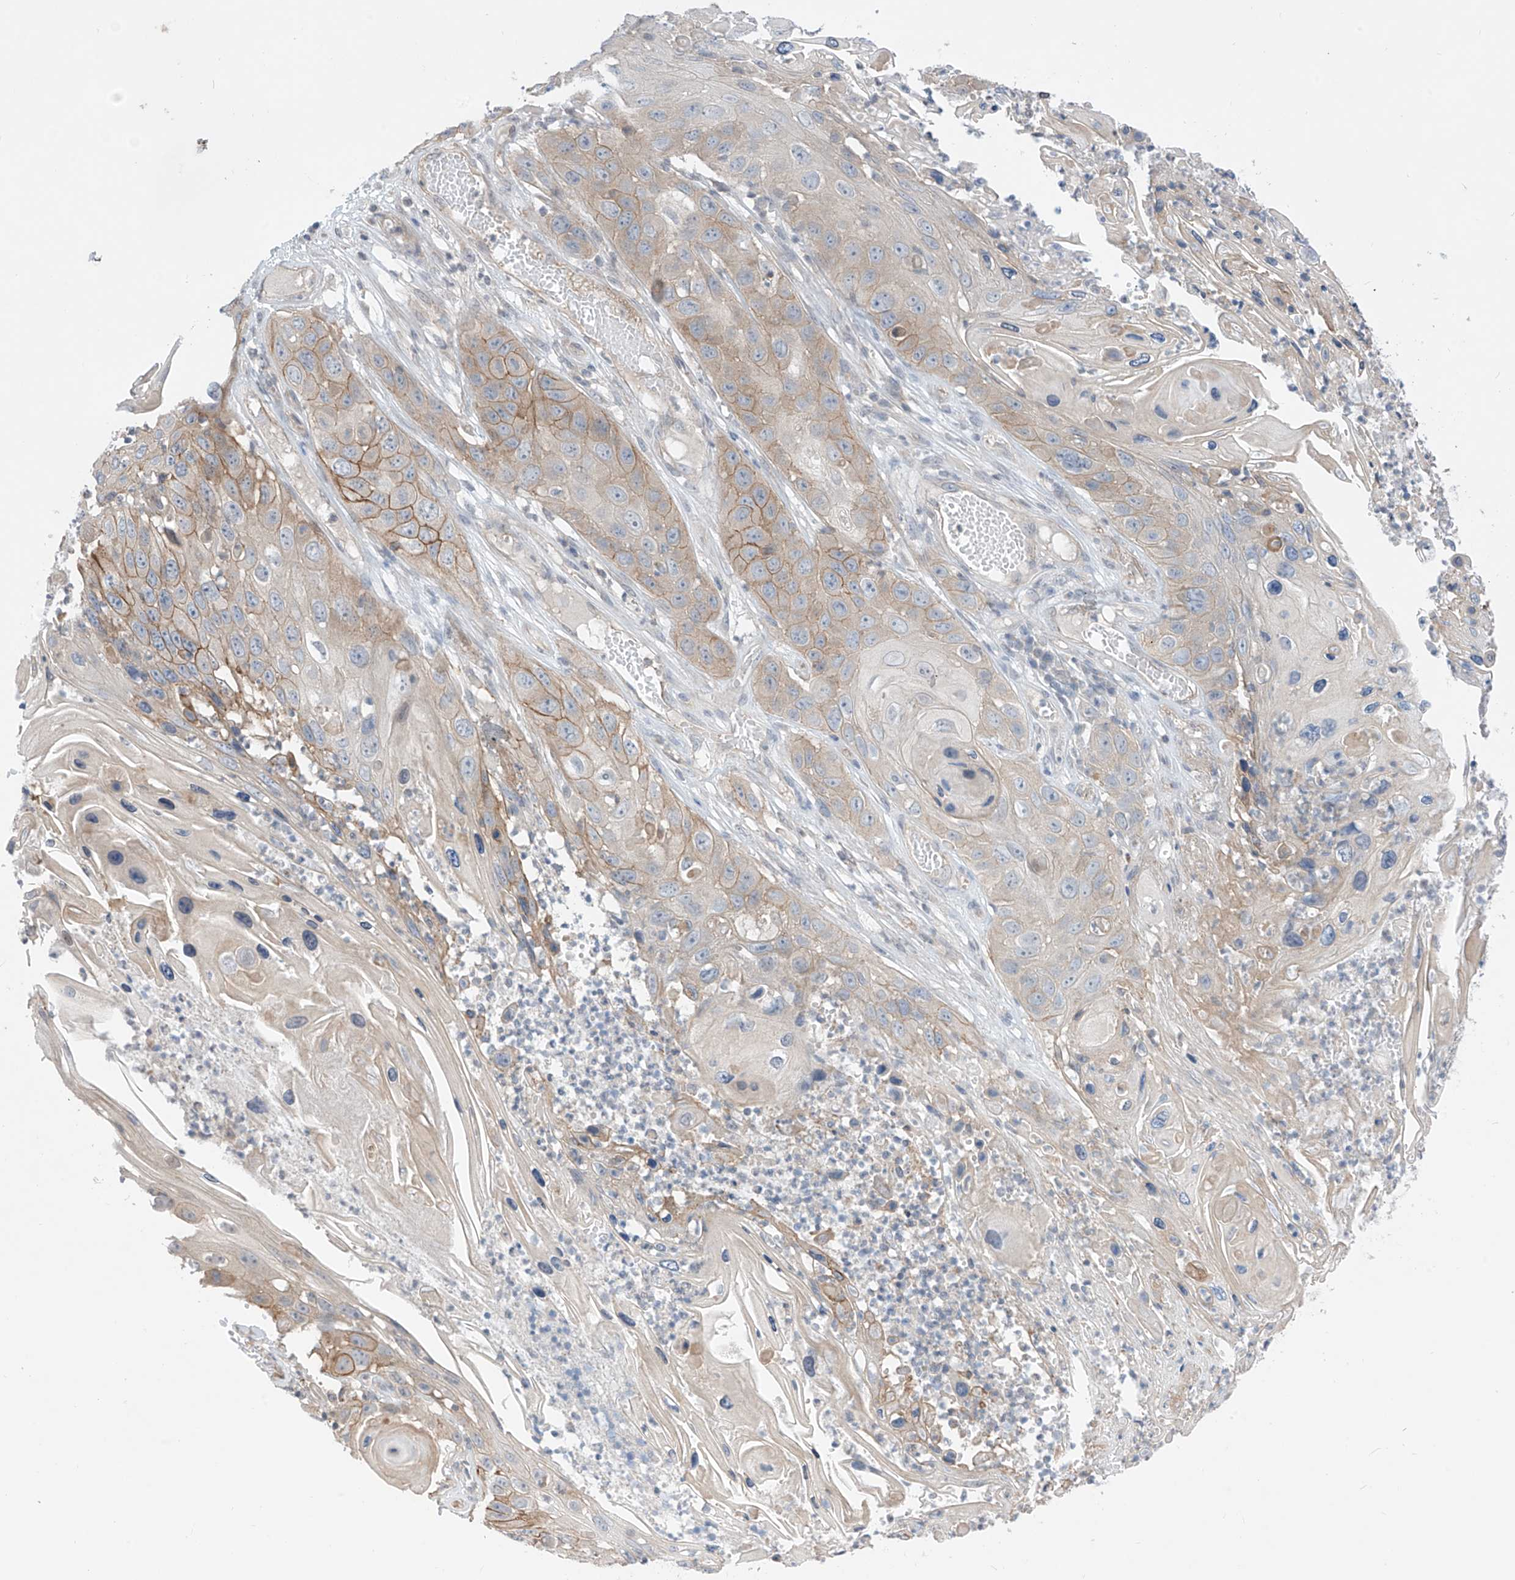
{"staining": {"intensity": "moderate", "quantity": "<25%", "location": "cytoplasmic/membranous"}, "tissue": "skin cancer", "cell_type": "Tumor cells", "image_type": "cancer", "snomed": [{"axis": "morphology", "description": "Squamous cell carcinoma, NOS"}, {"axis": "topography", "description": "Skin"}], "caption": "Skin cancer tissue displays moderate cytoplasmic/membranous expression in approximately <25% of tumor cells, visualized by immunohistochemistry.", "gene": "ABLIM2", "patient": {"sex": "male", "age": 55}}